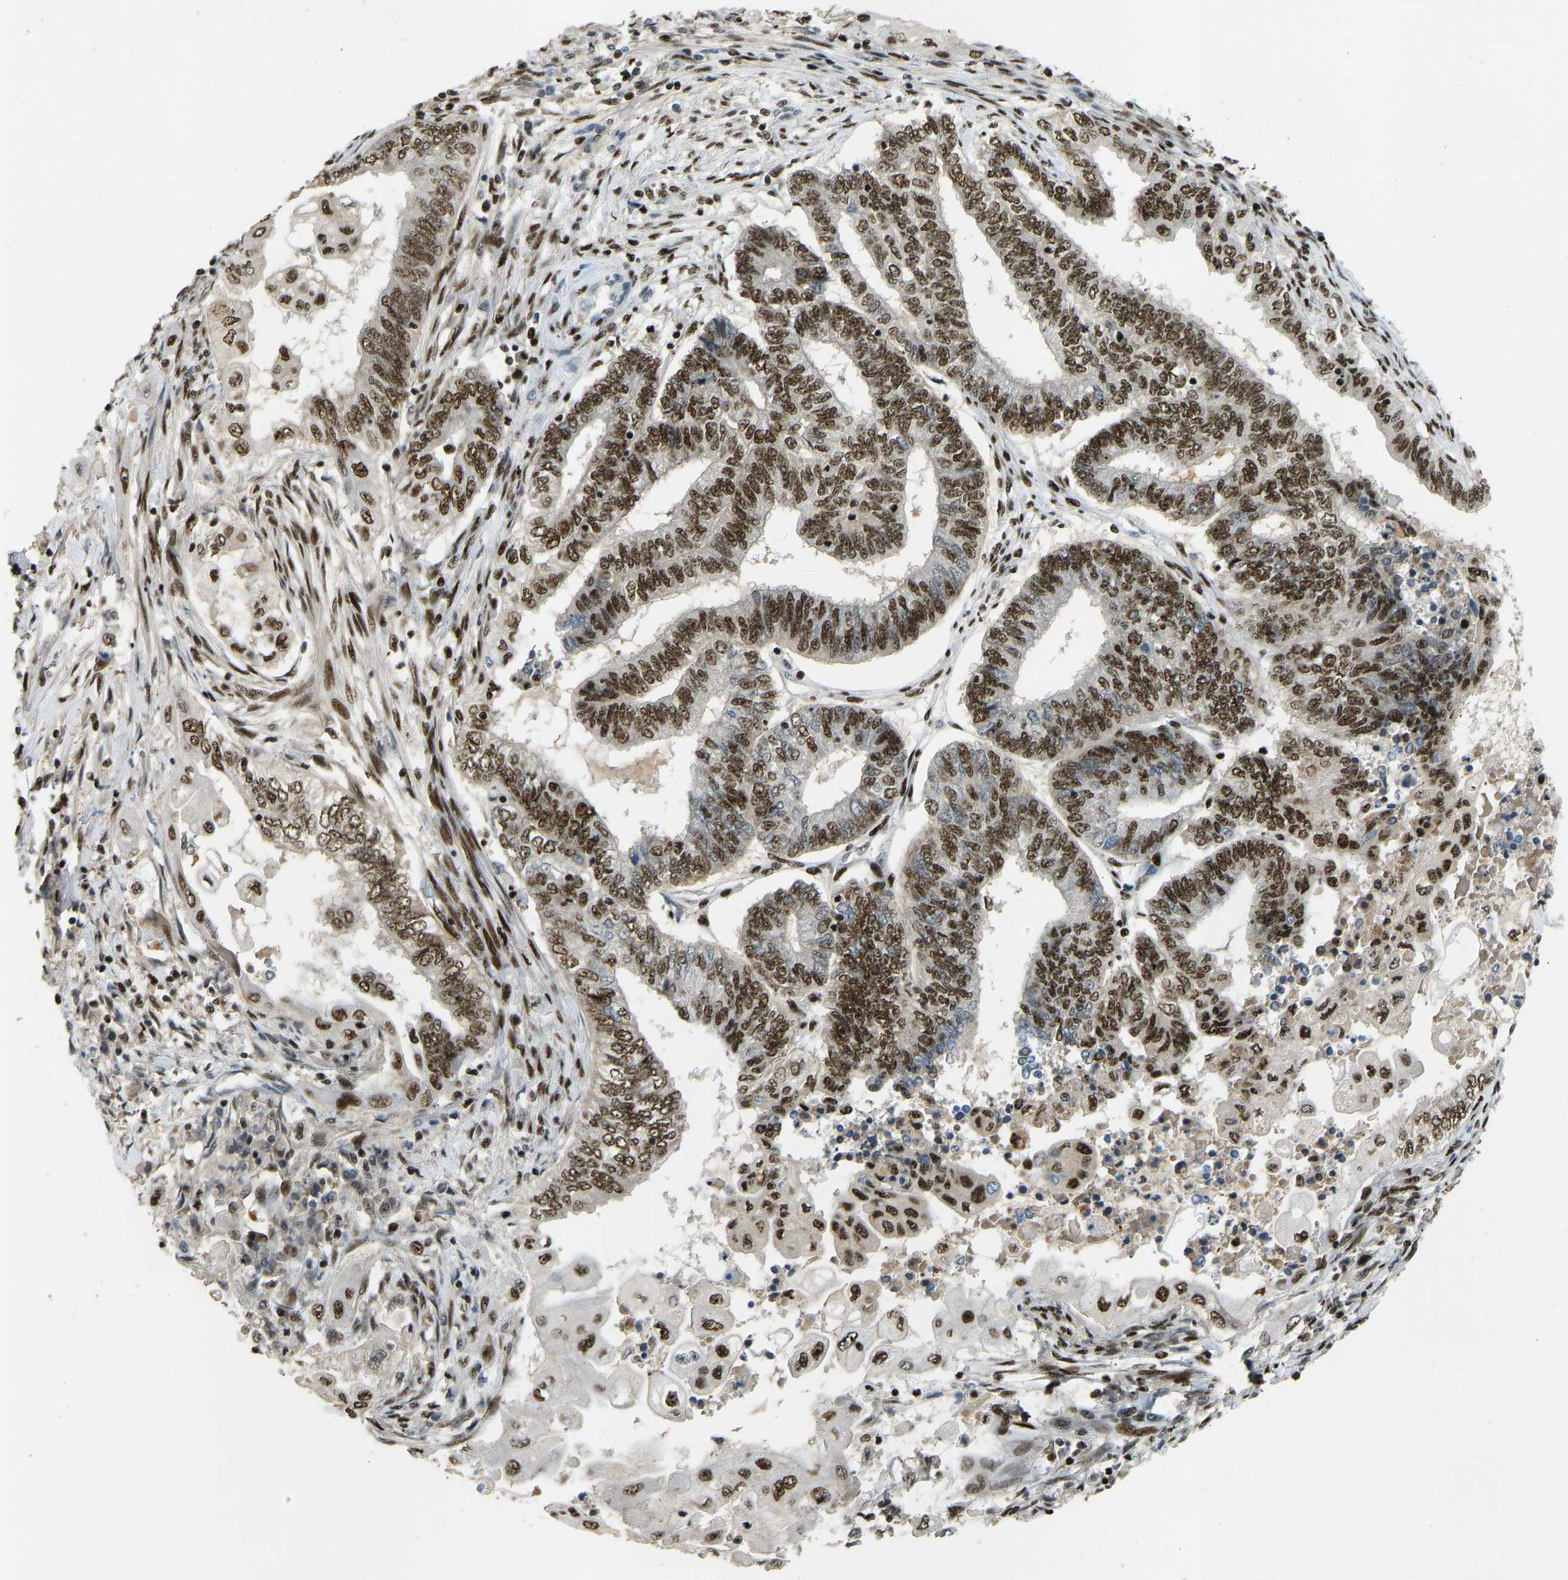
{"staining": {"intensity": "strong", "quantity": ">75%", "location": "nuclear"}, "tissue": "endometrial cancer", "cell_type": "Tumor cells", "image_type": "cancer", "snomed": [{"axis": "morphology", "description": "Adenocarcinoma, NOS"}, {"axis": "topography", "description": "Uterus"}, {"axis": "topography", "description": "Endometrium"}], "caption": "Endometrial adenocarcinoma tissue exhibits strong nuclear staining in about >75% of tumor cells", "gene": "FOXK1", "patient": {"sex": "female", "age": 70}}